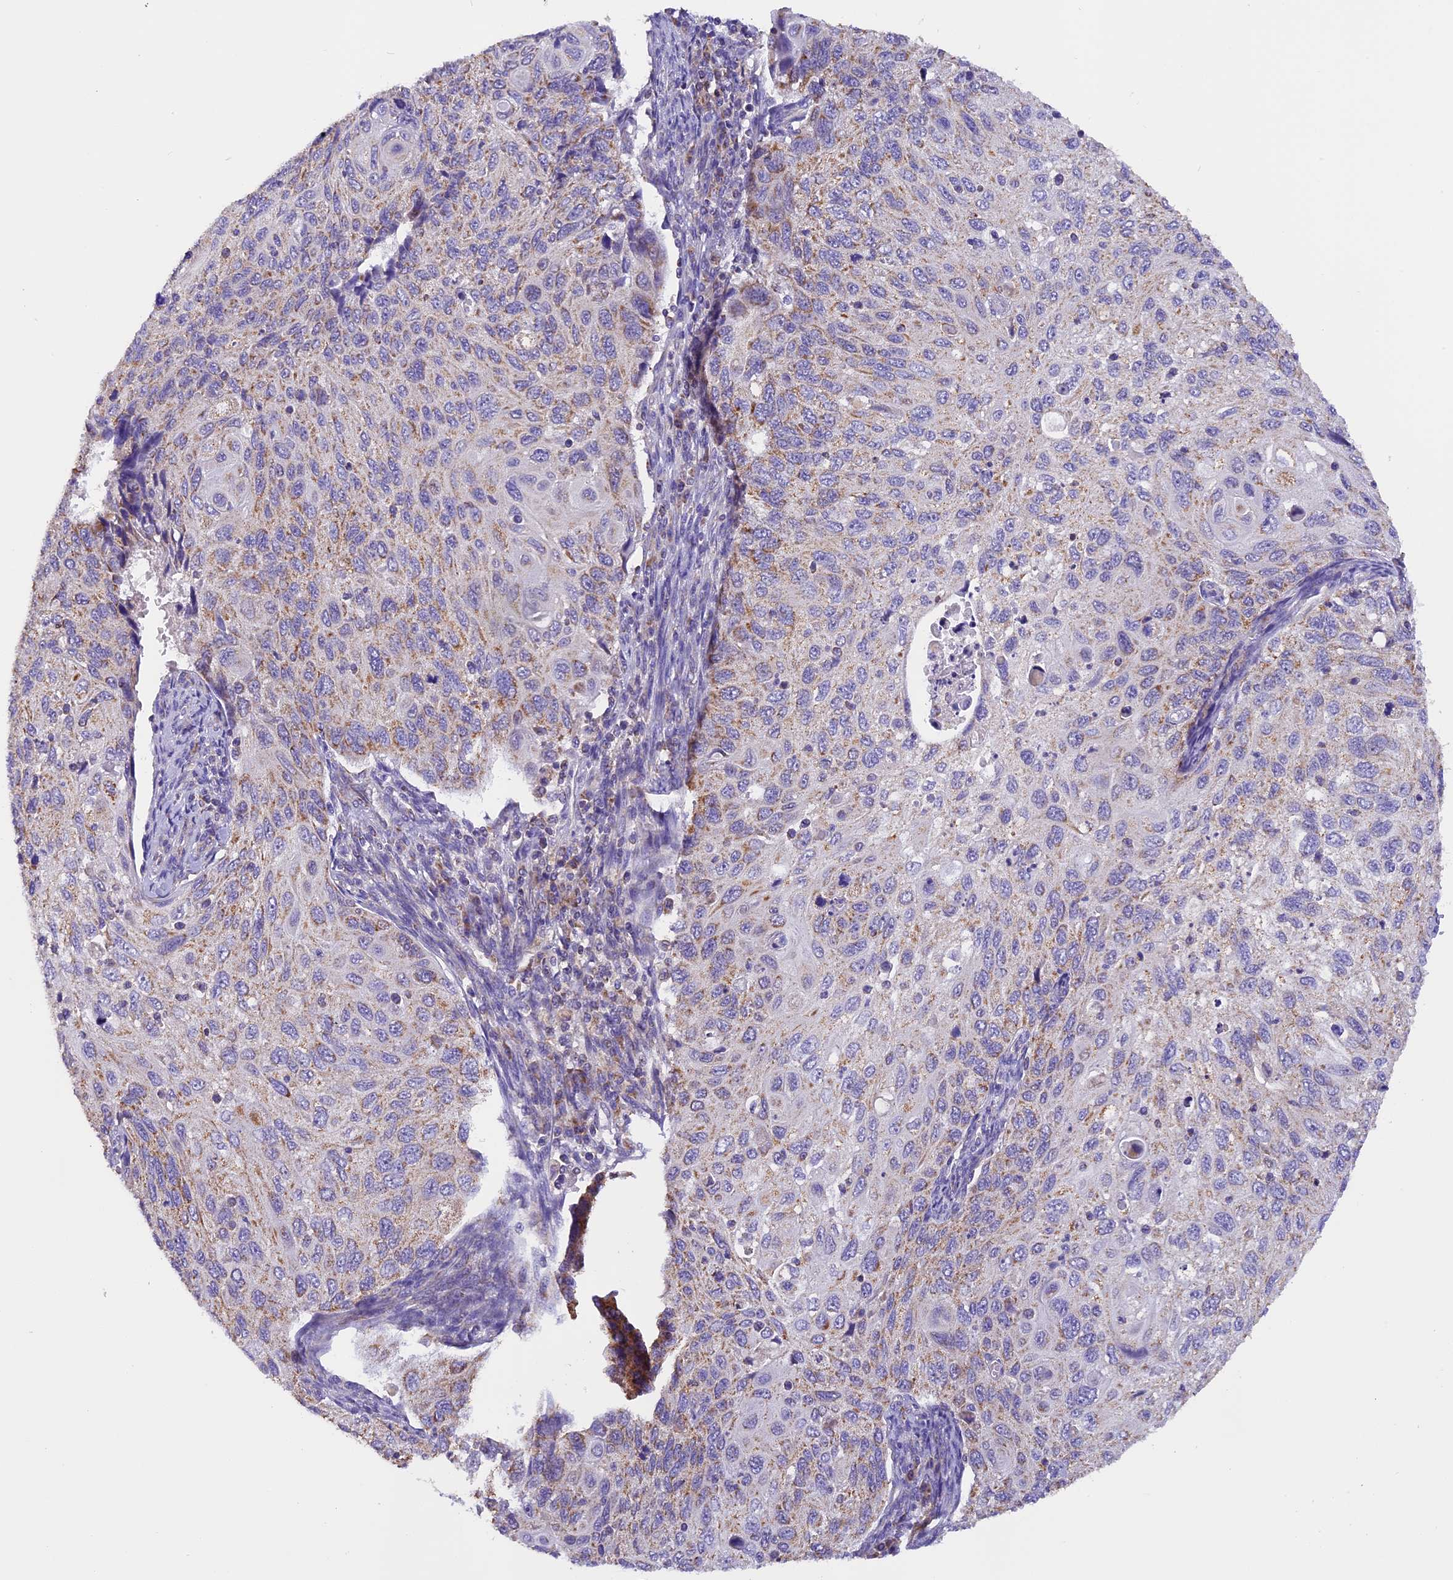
{"staining": {"intensity": "weak", "quantity": "25%-75%", "location": "cytoplasmic/membranous"}, "tissue": "cervical cancer", "cell_type": "Tumor cells", "image_type": "cancer", "snomed": [{"axis": "morphology", "description": "Squamous cell carcinoma, NOS"}, {"axis": "topography", "description": "Cervix"}], "caption": "Immunohistochemistry (IHC) of human cervical cancer exhibits low levels of weak cytoplasmic/membranous positivity in about 25%-75% of tumor cells.", "gene": "MGME1", "patient": {"sex": "female", "age": 70}}